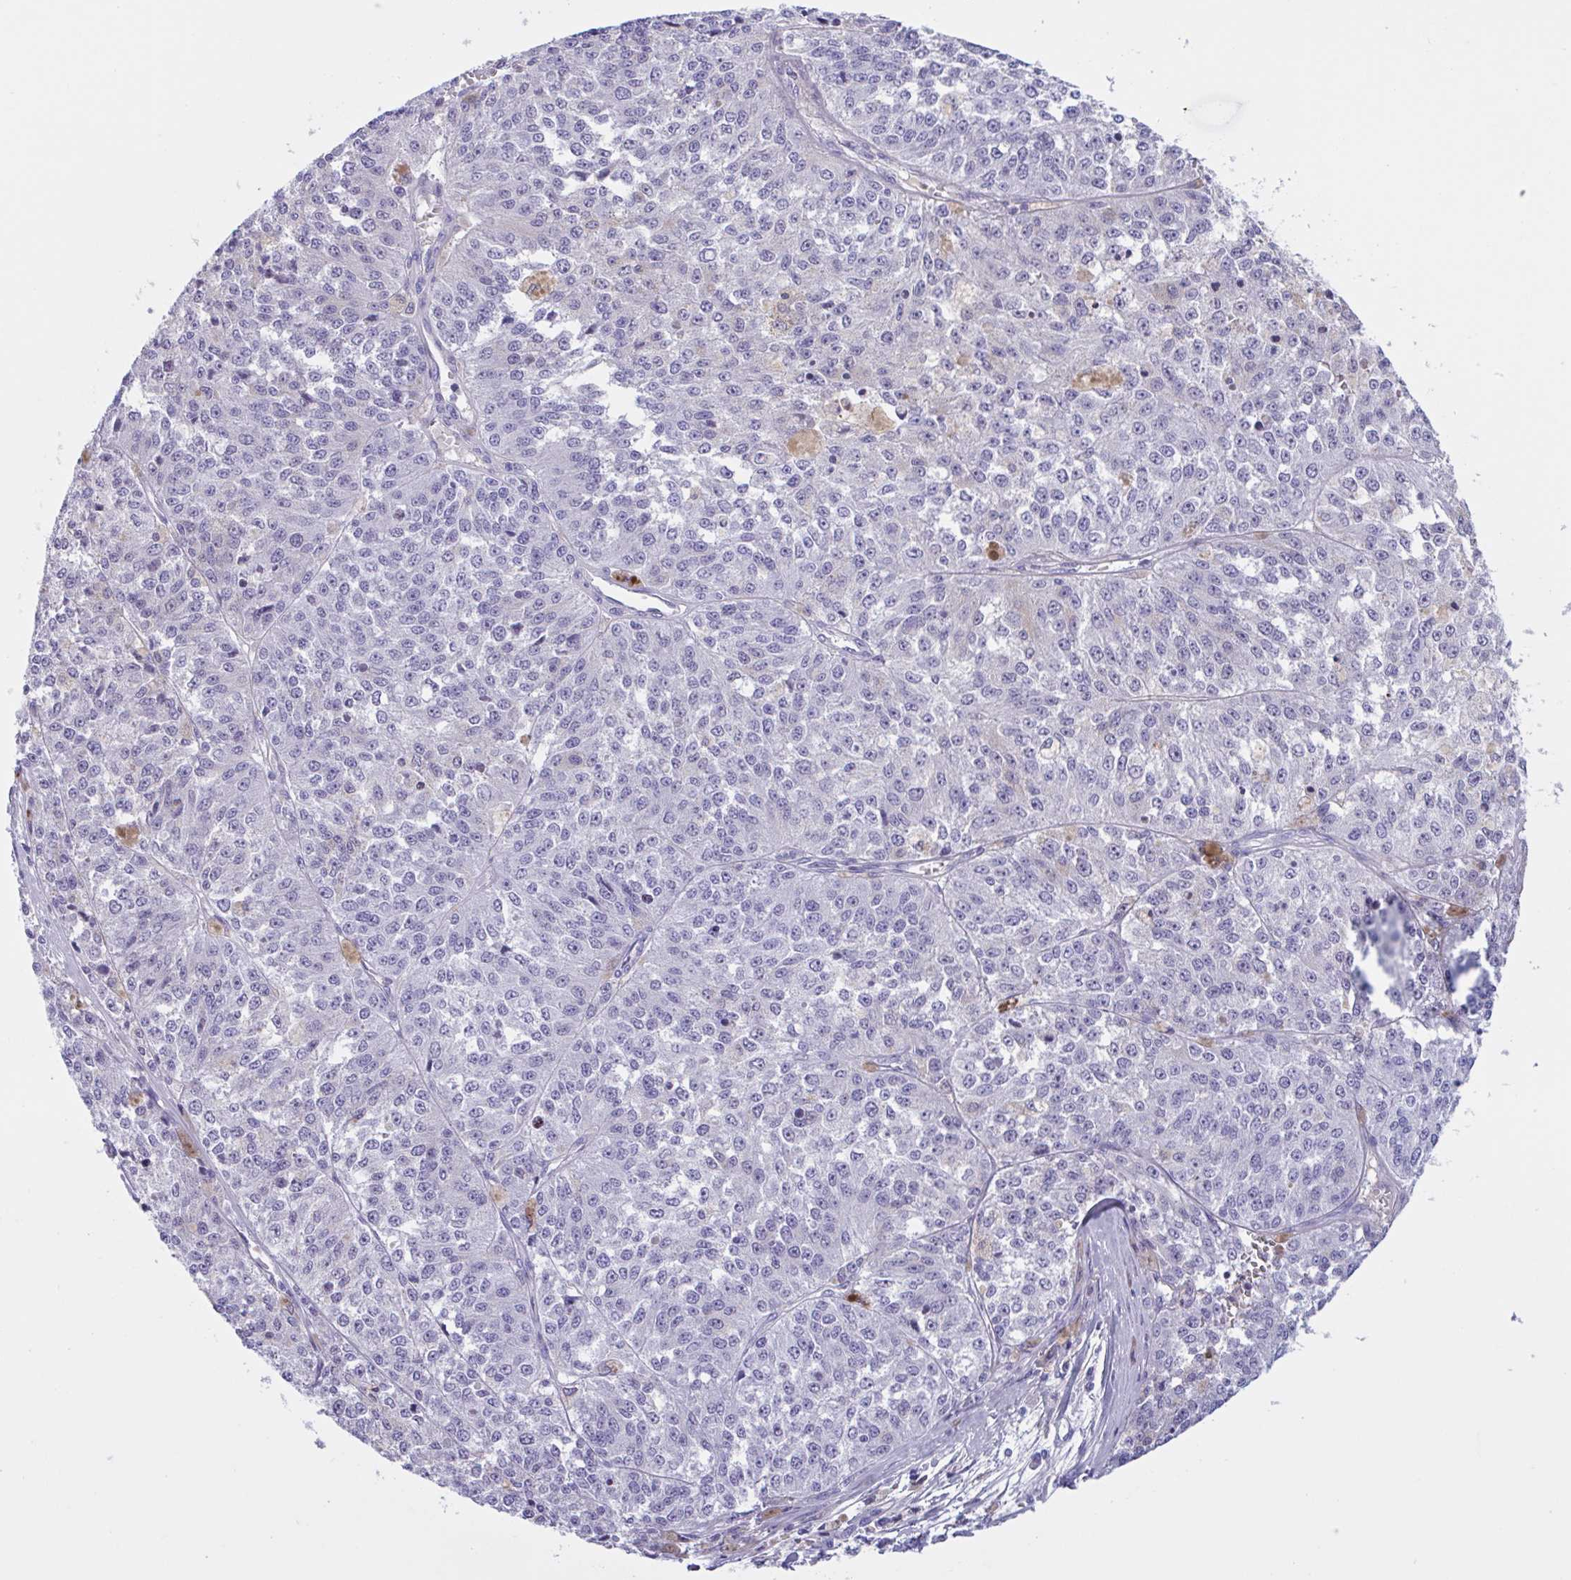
{"staining": {"intensity": "negative", "quantity": "none", "location": "none"}, "tissue": "melanoma", "cell_type": "Tumor cells", "image_type": "cancer", "snomed": [{"axis": "morphology", "description": "Malignant melanoma, Metastatic site"}, {"axis": "topography", "description": "Lymph node"}], "caption": "Malignant melanoma (metastatic site) was stained to show a protein in brown. There is no significant positivity in tumor cells. The staining was performed using DAB to visualize the protein expression in brown, while the nuclei were stained in blue with hematoxylin (Magnification: 20x).", "gene": "MS4A14", "patient": {"sex": "female", "age": 64}}